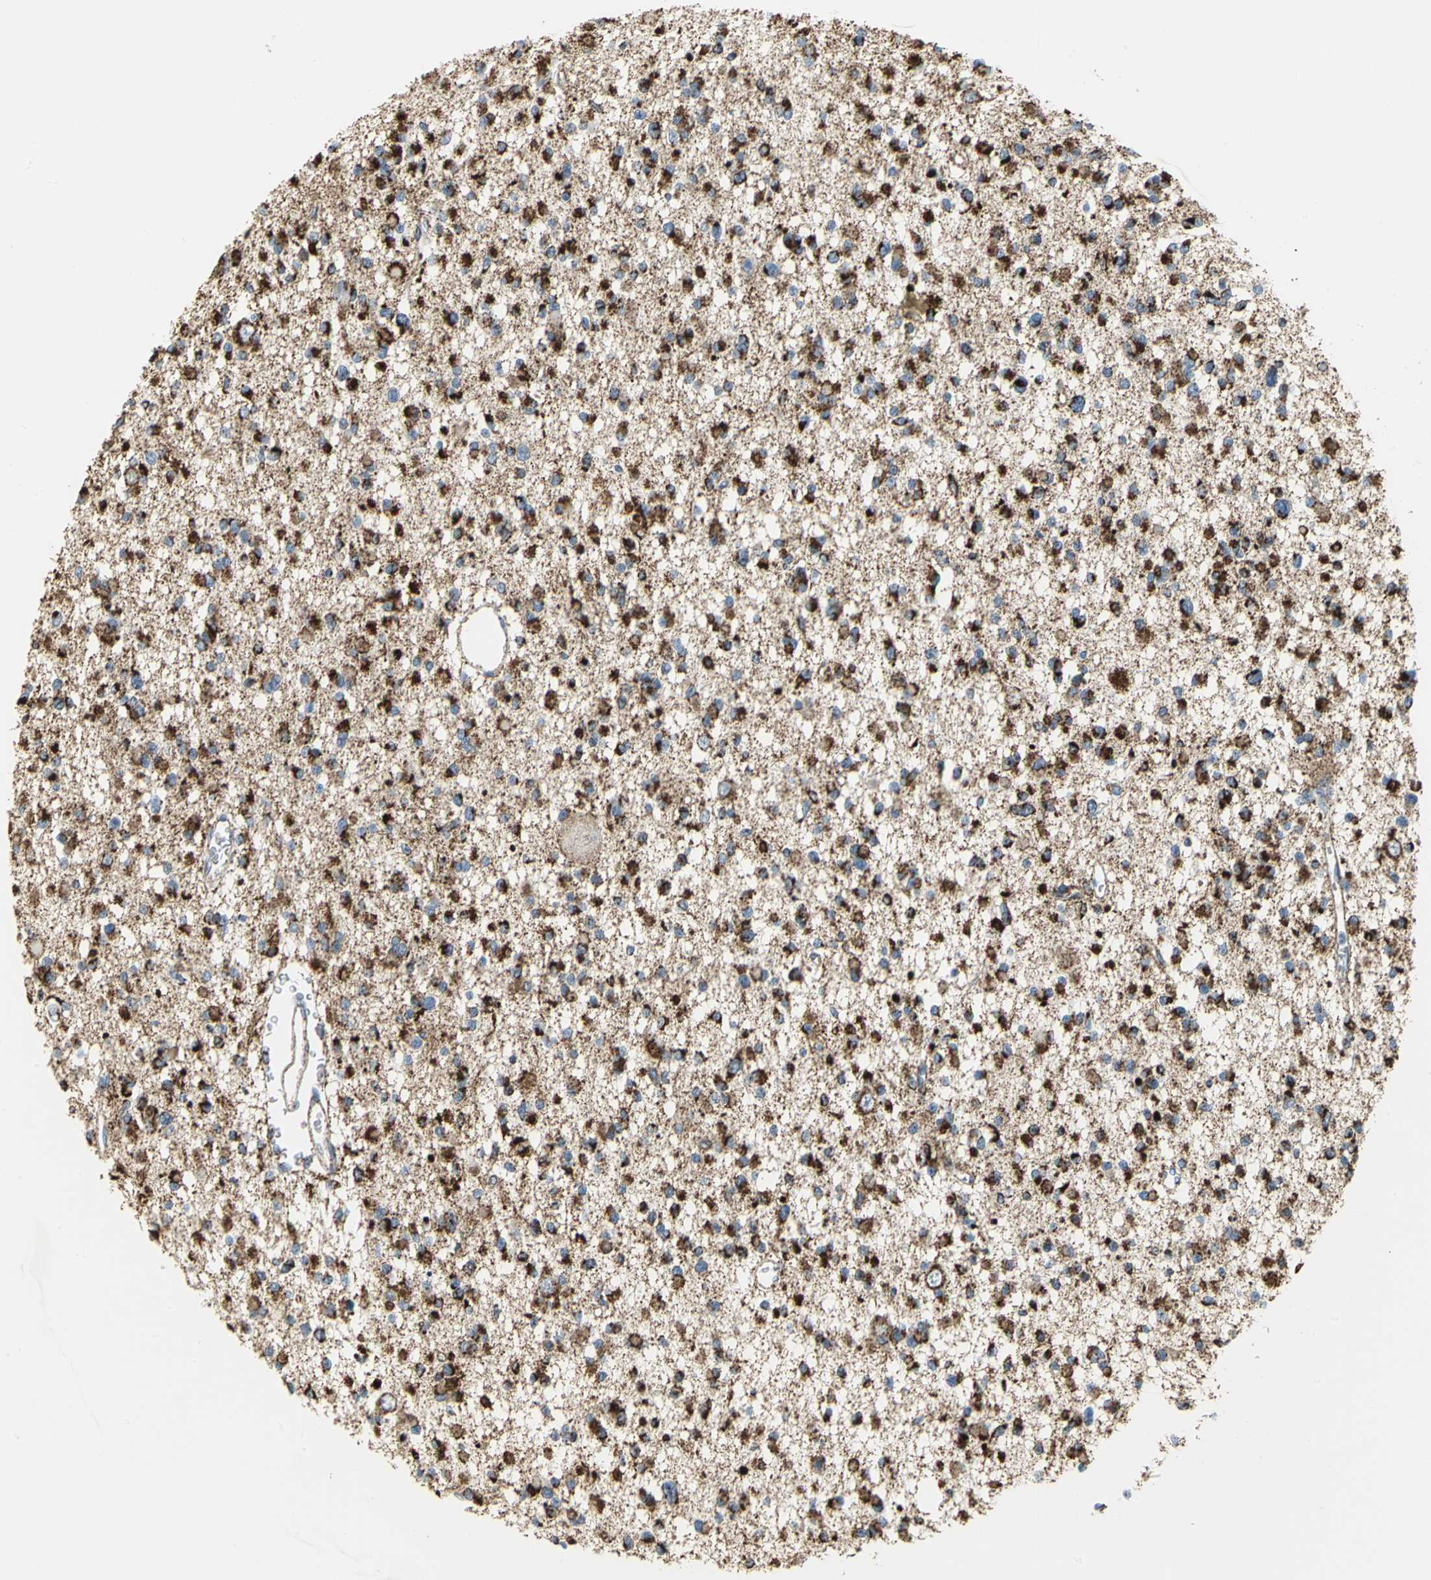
{"staining": {"intensity": "moderate", "quantity": ">75%", "location": "cytoplasmic/membranous"}, "tissue": "glioma", "cell_type": "Tumor cells", "image_type": "cancer", "snomed": [{"axis": "morphology", "description": "Glioma, malignant, Low grade"}, {"axis": "topography", "description": "Brain"}], "caption": "Human glioma stained for a protein (brown) shows moderate cytoplasmic/membranous positive expression in approximately >75% of tumor cells.", "gene": "NTRK1", "patient": {"sex": "female", "age": 22}}